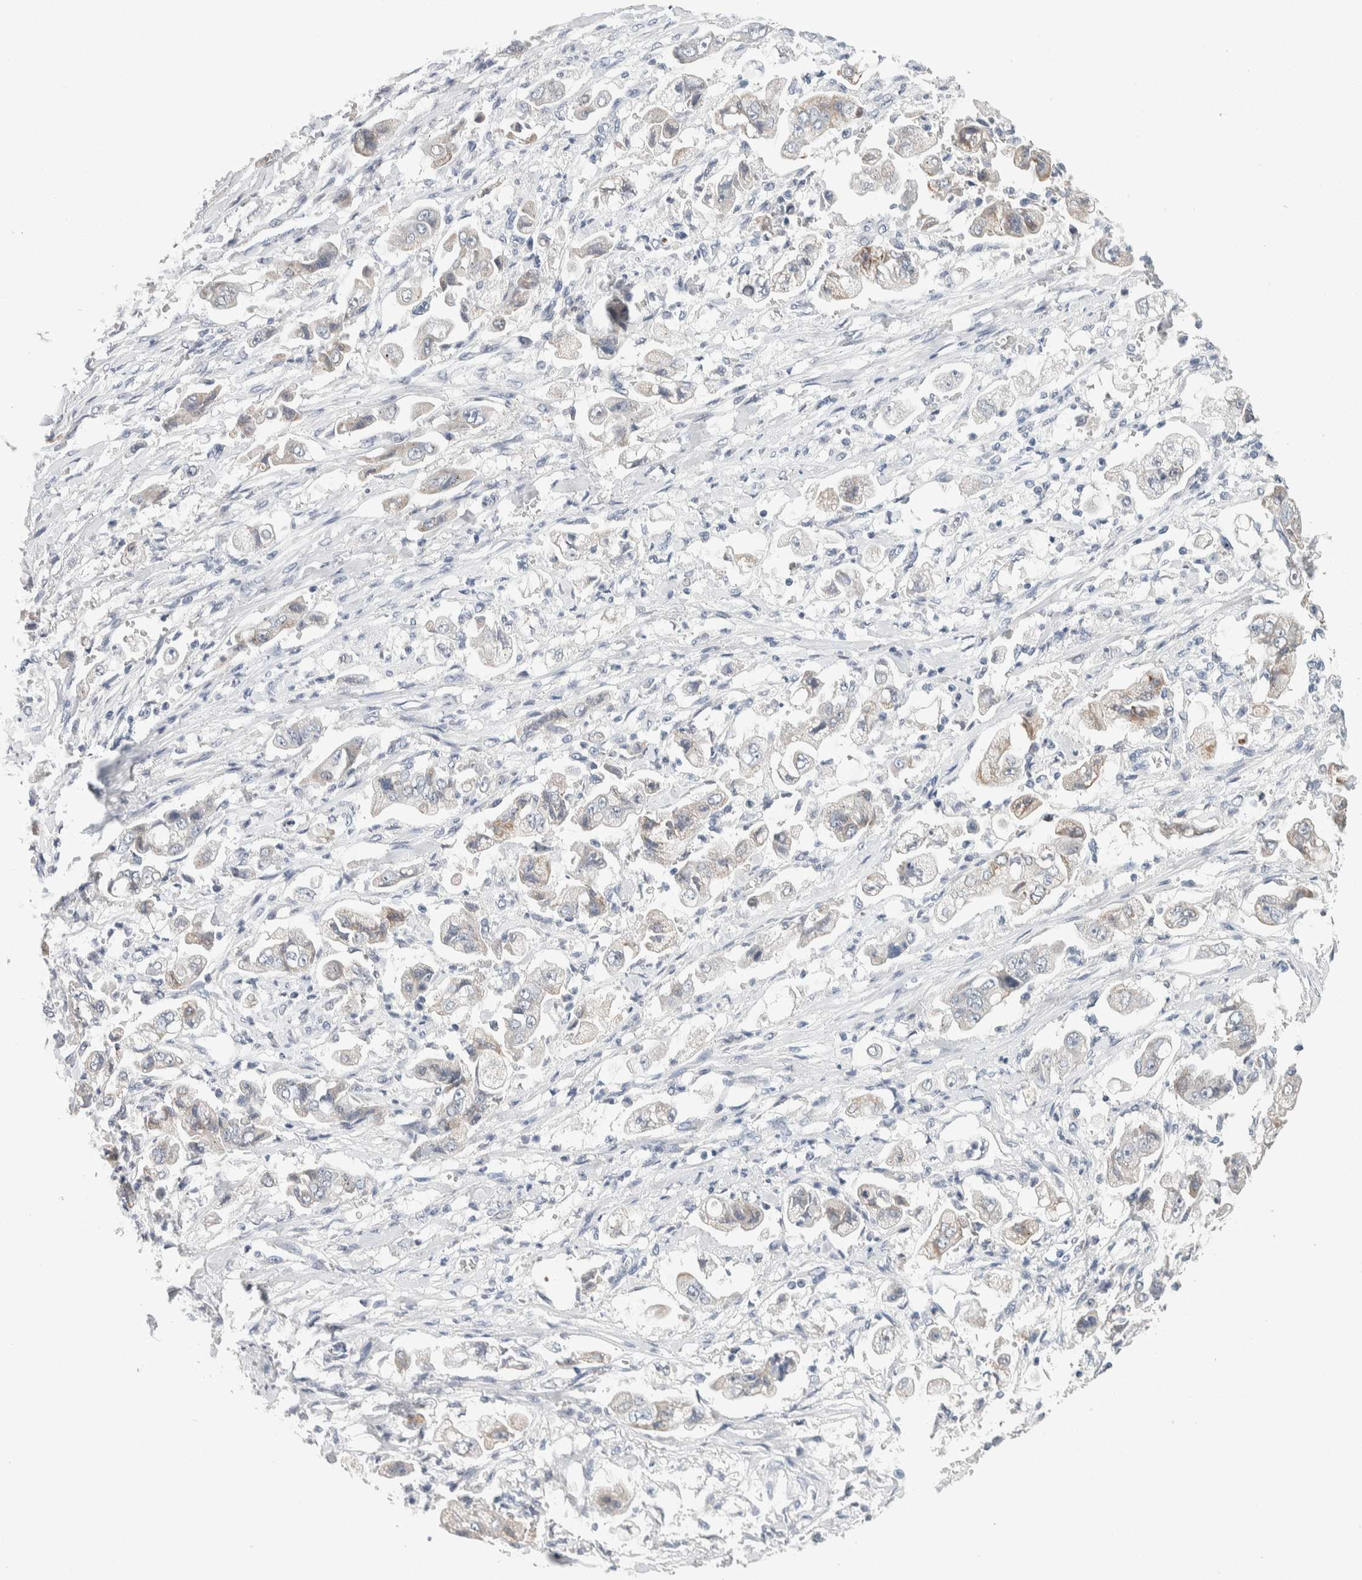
{"staining": {"intensity": "weak", "quantity": "<25%", "location": "cytoplasmic/membranous"}, "tissue": "stomach cancer", "cell_type": "Tumor cells", "image_type": "cancer", "snomed": [{"axis": "morphology", "description": "Adenocarcinoma, NOS"}, {"axis": "topography", "description": "Stomach"}], "caption": "High power microscopy micrograph of an immunohistochemistry (IHC) image of adenocarcinoma (stomach), revealing no significant staining in tumor cells.", "gene": "SCN2A", "patient": {"sex": "male", "age": 62}}